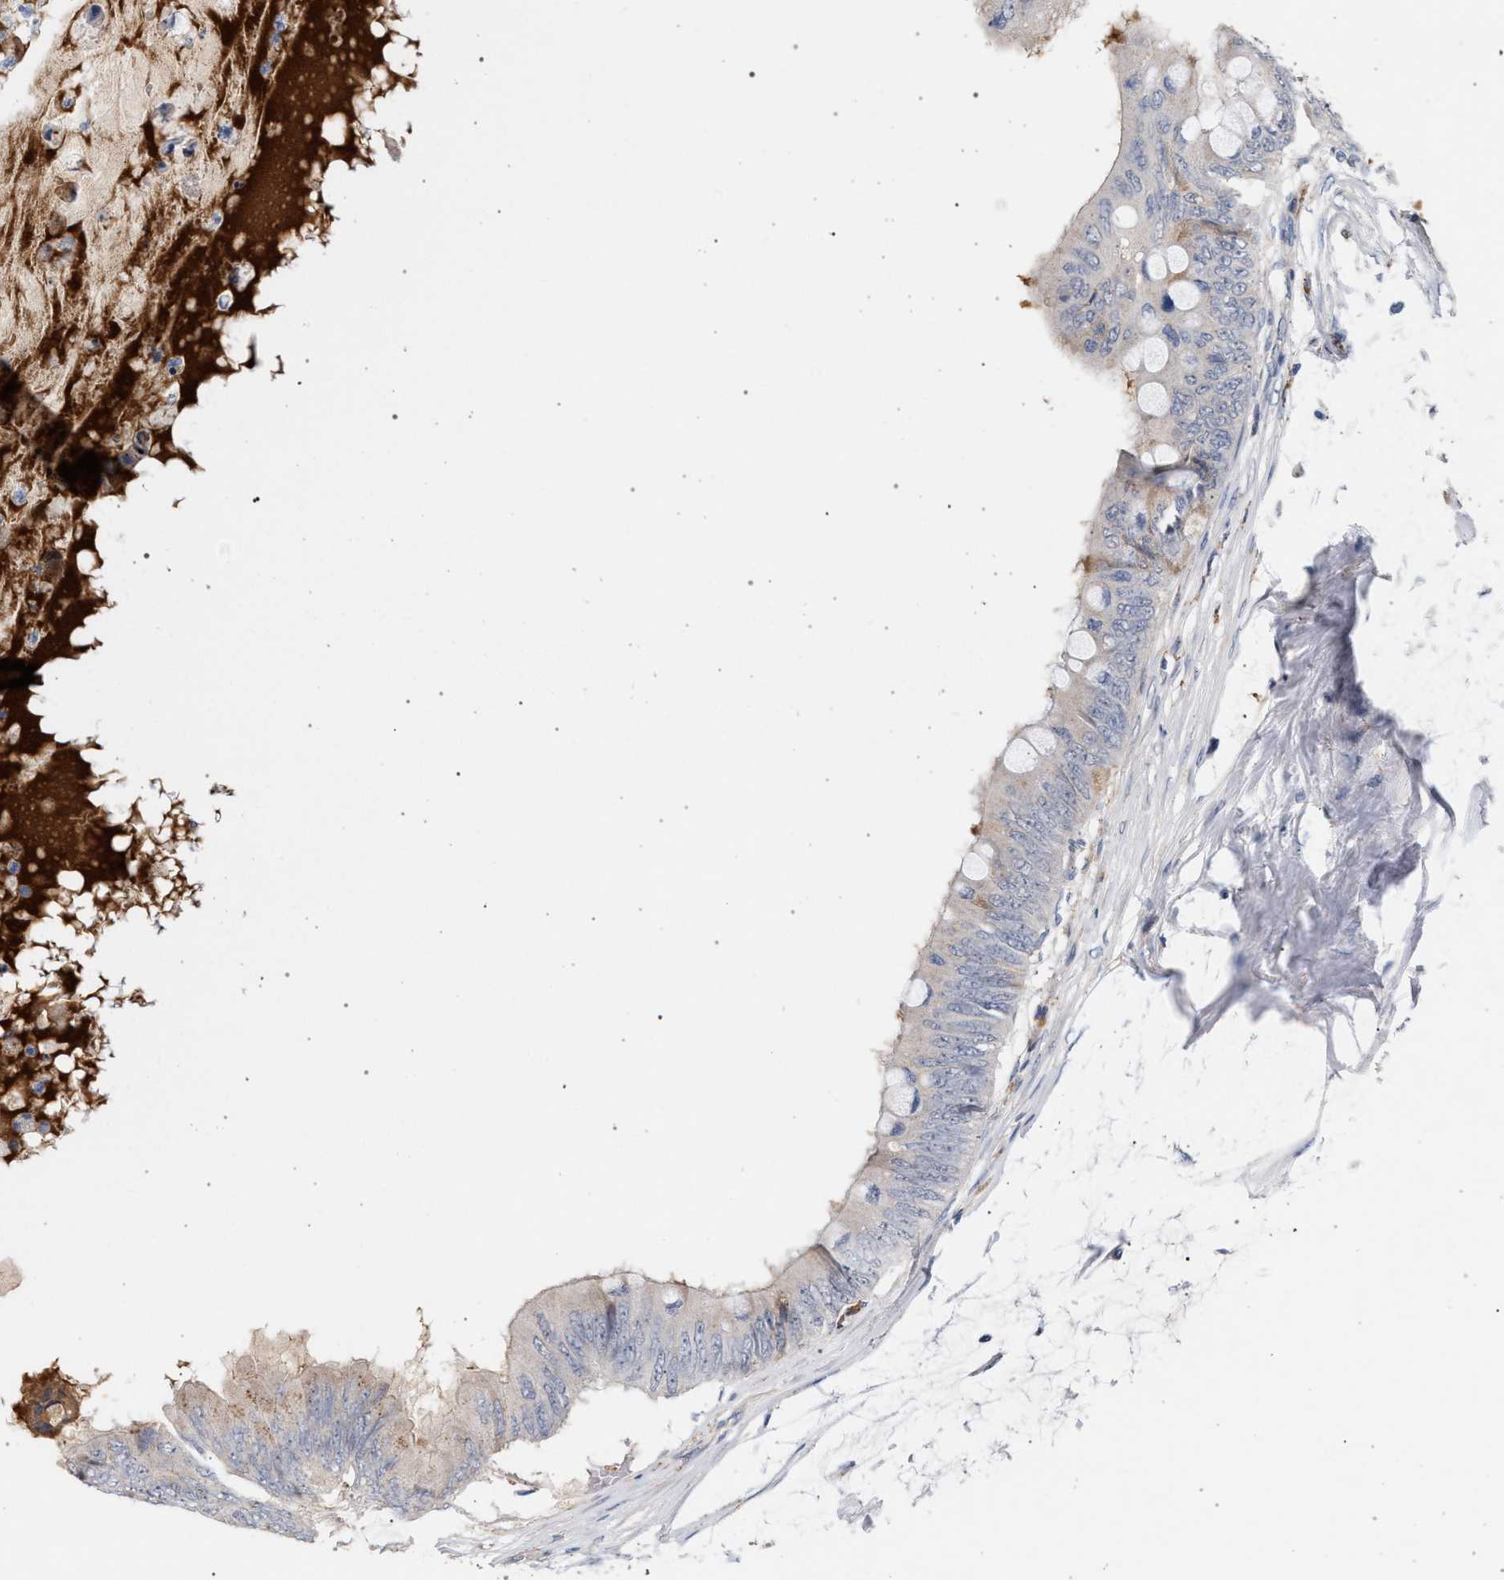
{"staining": {"intensity": "weak", "quantity": "<25%", "location": "cytoplasmic/membranous"}, "tissue": "colorectal cancer", "cell_type": "Tumor cells", "image_type": "cancer", "snomed": [{"axis": "morphology", "description": "Normal tissue, NOS"}, {"axis": "morphology", "description": "Adenocarcinoma, NOS"}, {"axis": "topography", "description": "Rectum"}, {"axis": "topography", "description": "Peripheral nerve tissue"}], "caption": "This photomicrograph is of colorectal adenocarcinoma stained with IHC to label a protein in brown with the nuclei are counter-stained blue. There is no positivity in tumor cells.", "gene": "MAMDC2", "patient": {"sex": "female", "age": 77}}